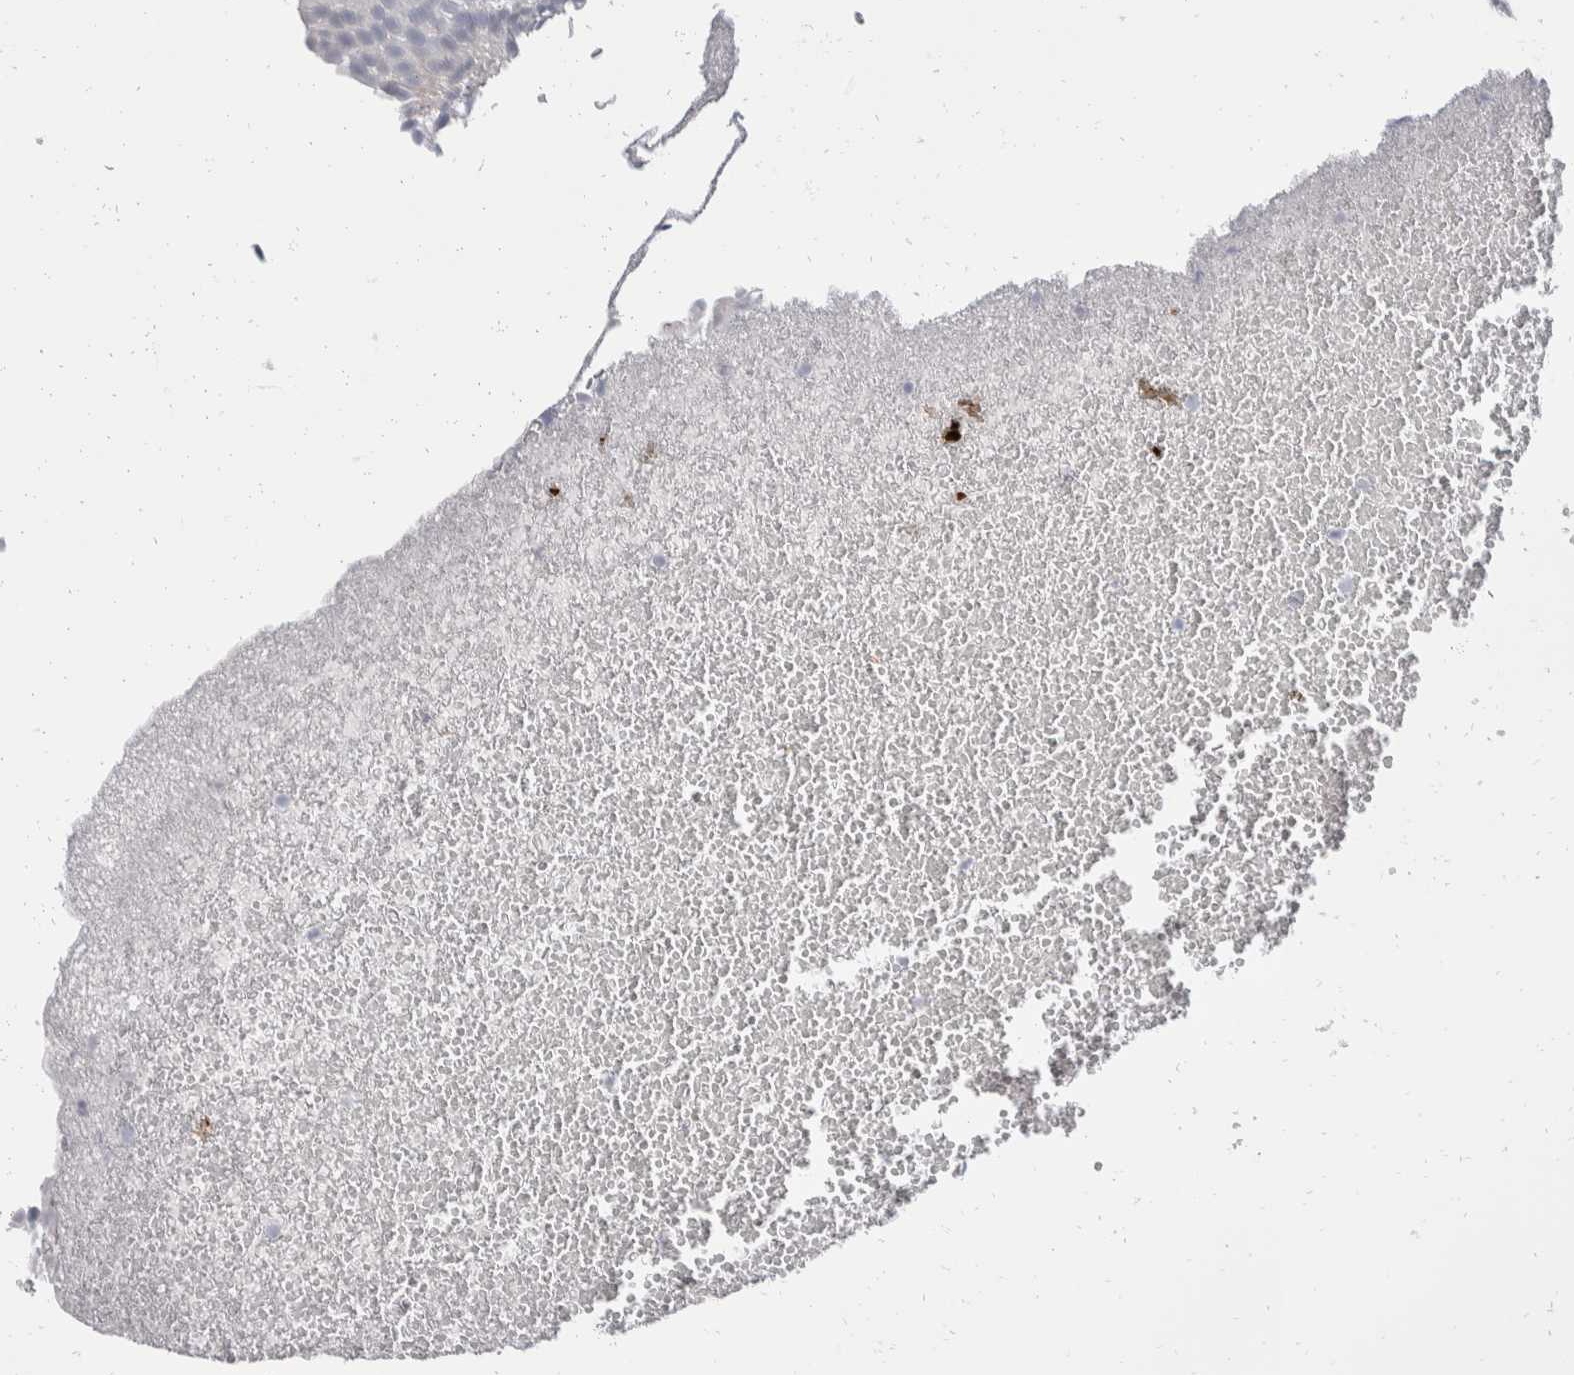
{"staining": {"intensity": "negative", "quantity": "none", "location": "none"}, "tissue": "urothelial cancer", "cell_type": "Tumor cells", "image_type": "cancer", "snomed": [{"axis": "morphology", "description": "Urothelial carcinoma, Low grade"}, {"axis": "topography", "description": "Urinary bladder"}], "caption": "DAB (3,3'-diaminobenzidine) immunohistochemical staining of low-grade urothelial carcinoma displays no significant positivity in tumor cells.", "gene": "CATSPERD", "patient": {"sex": "male", "age": 78}}